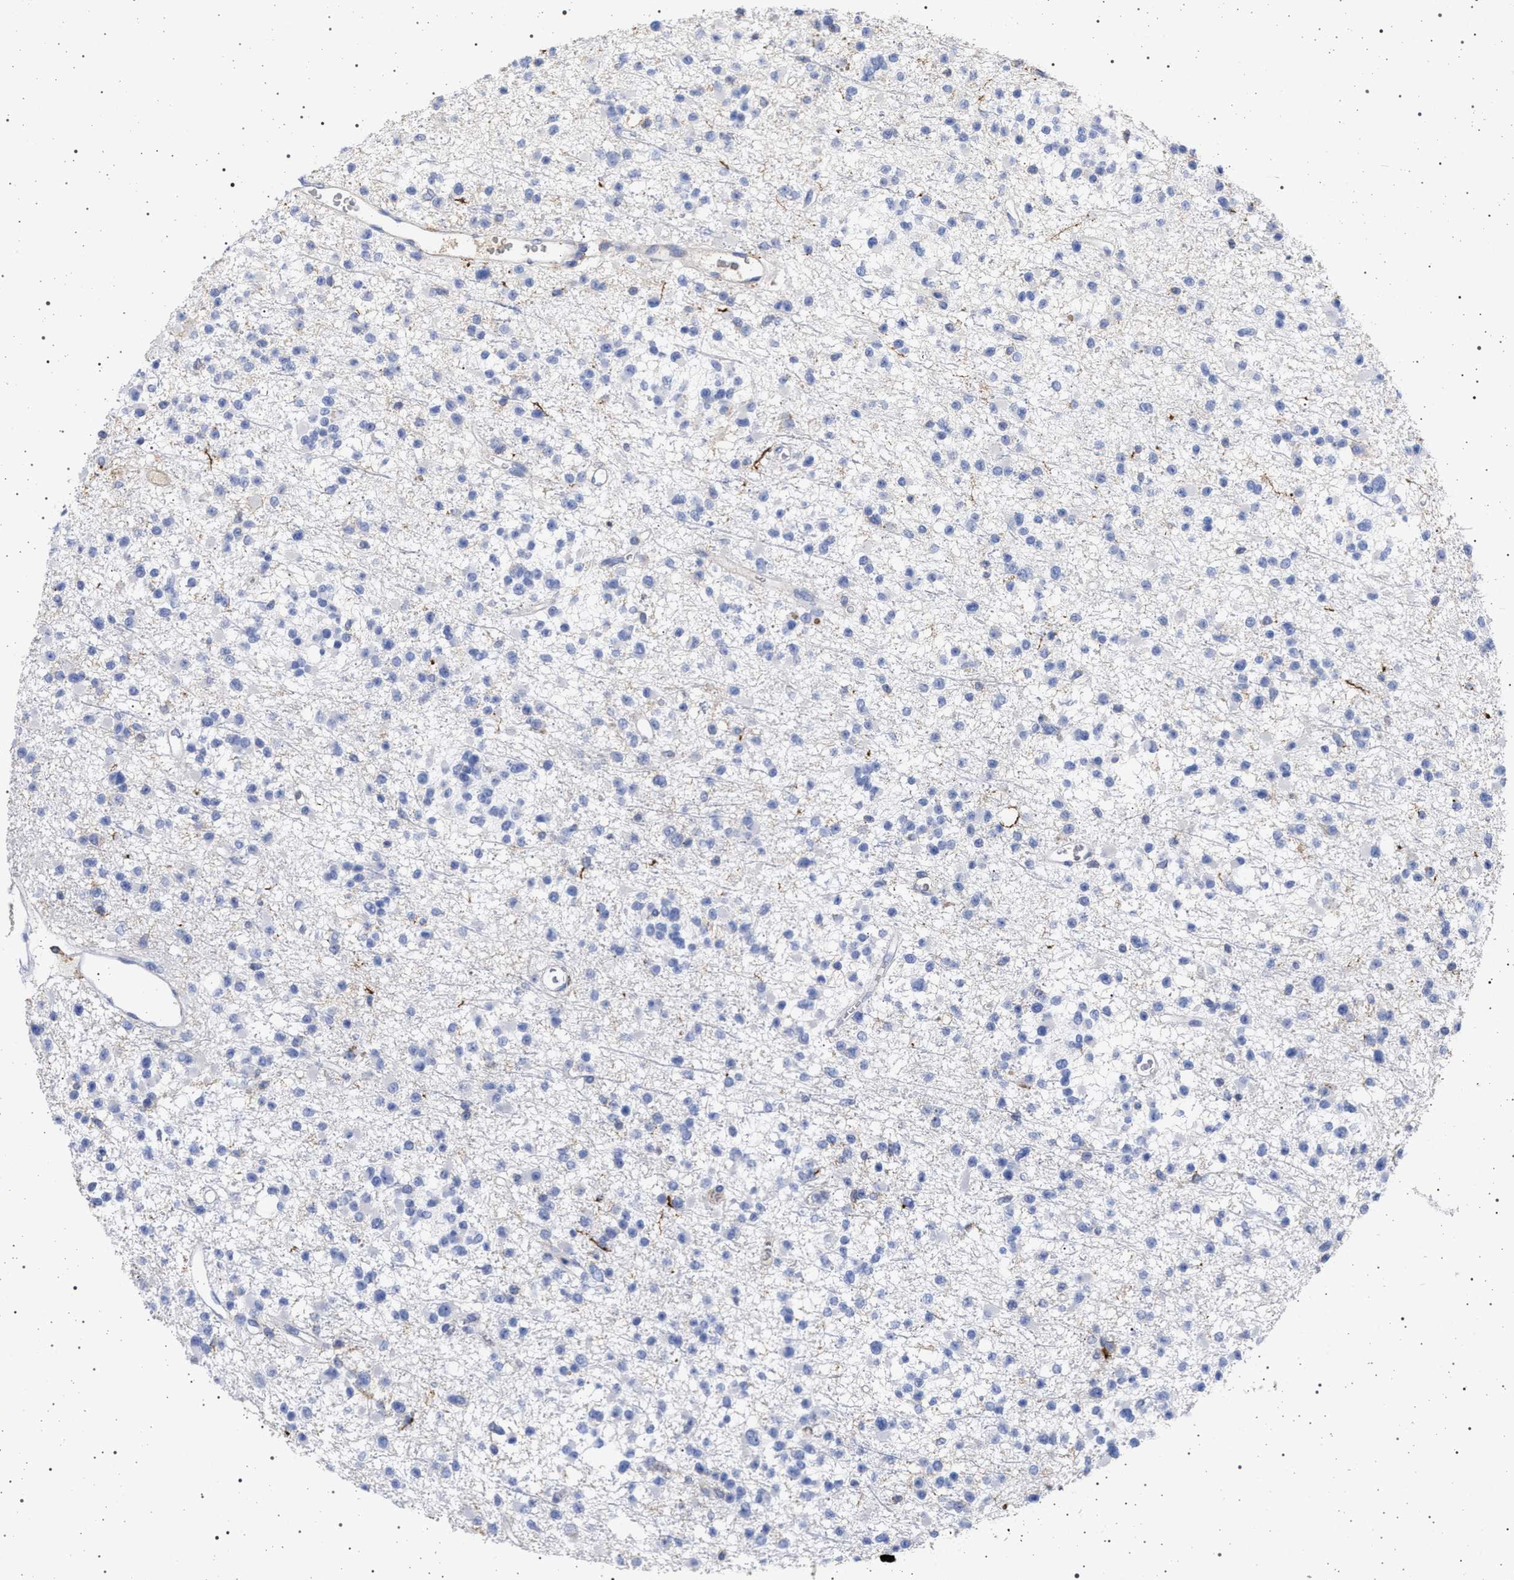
{"staining": {"intensity": "negative", "quantity": "none", "location": "none"}, "tissue": "glioma", "cell_type": "Tumor cells", "image_type": "cancer", "snomed": [{"axis": "morphology", "description": "Glioma, malignant, Low grade"}, {"axis": "topography", "description": "Brain"}], "caption": "This is an IHC photomicrograph of malignant glioma (low-grade). There is no expression in tumor cells.", "gene": "PLG", "patient": {"sex": "female", "age": 22}}